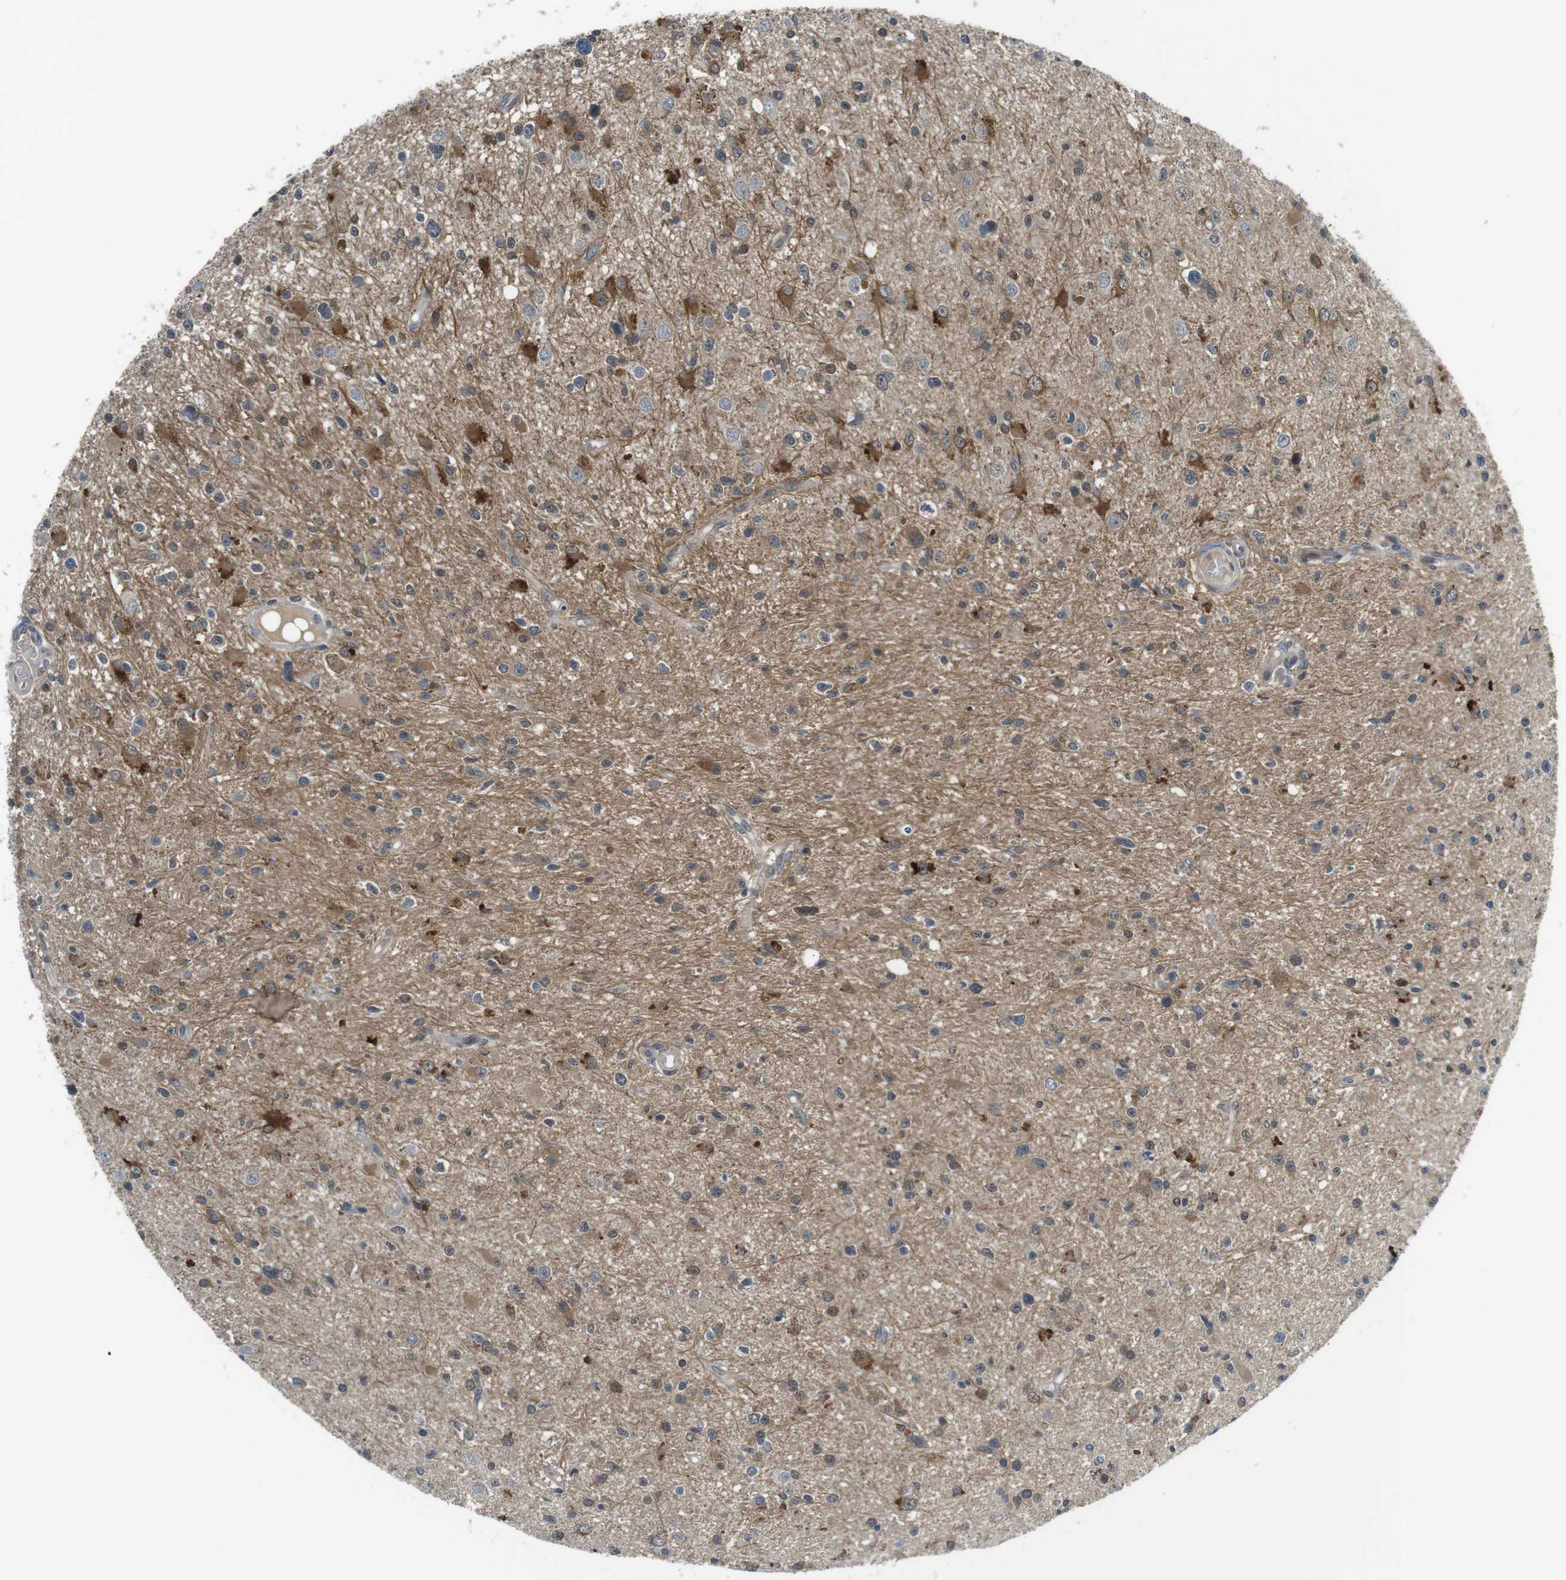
{"staining": {"intensity": "moderate", "quantity": "25%-75%", "location": "cytoplasmic/membranous"}, "tissue": "glioma", "cell_type": "Tumor cells", "image_type": "cancer", "snomed": [{"axis": "morphology", "description": "Glioma, malignant, High grade"}, {"axis": "topography", "description": "Brain"}], "caption": "High-power microscopy captured an immunohistochemistry (IHC) histopathology image of glioma, revealing moderate cytoplasmic/membranous expression in about 25%-75% of tumor cells. The protein is shown in brown color, while the nuclei are stained blue.", "gene": "MAPKAPK5", "patient": {"sex": "male", "age": 33}}